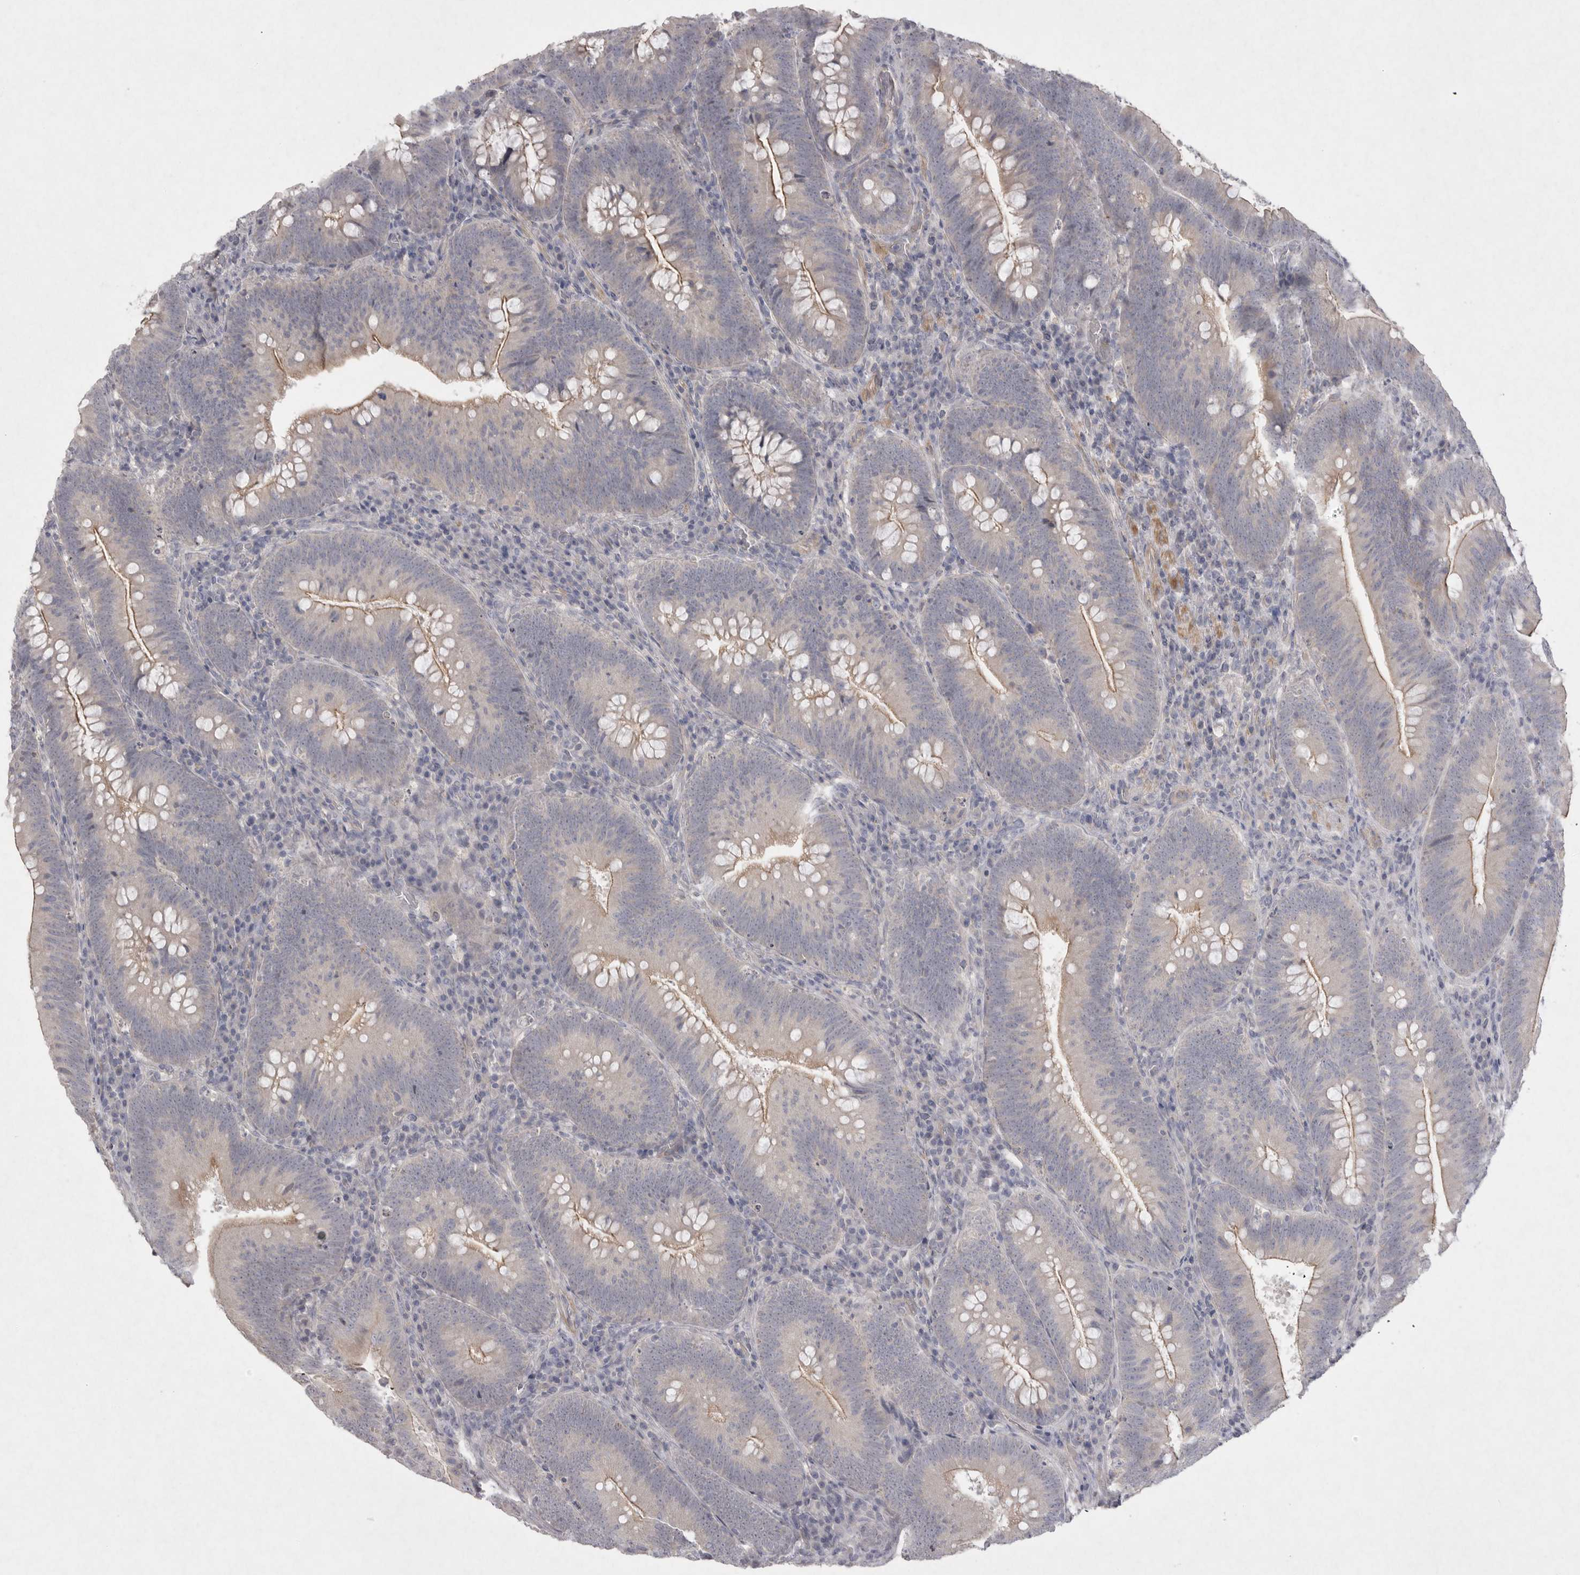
{"staining": {"intensity": "weak", "quantity": "<25%", "location": "cytoplasmic/membranous"}, "tissue": "colorectal cancer", "cell_type": "Tumor cells", "image_type": "cancer", "snomed": [{"axis": "morphology", "description": "Normal tissue, NOS"}, {"axis": "topography", "description": "Colon"}], "caption": "IHC of human colorectal cancer demonstrates no expression in tumor cells.", "gene": "VANGL2", "patient": {"sex": "female", "age": 82}}